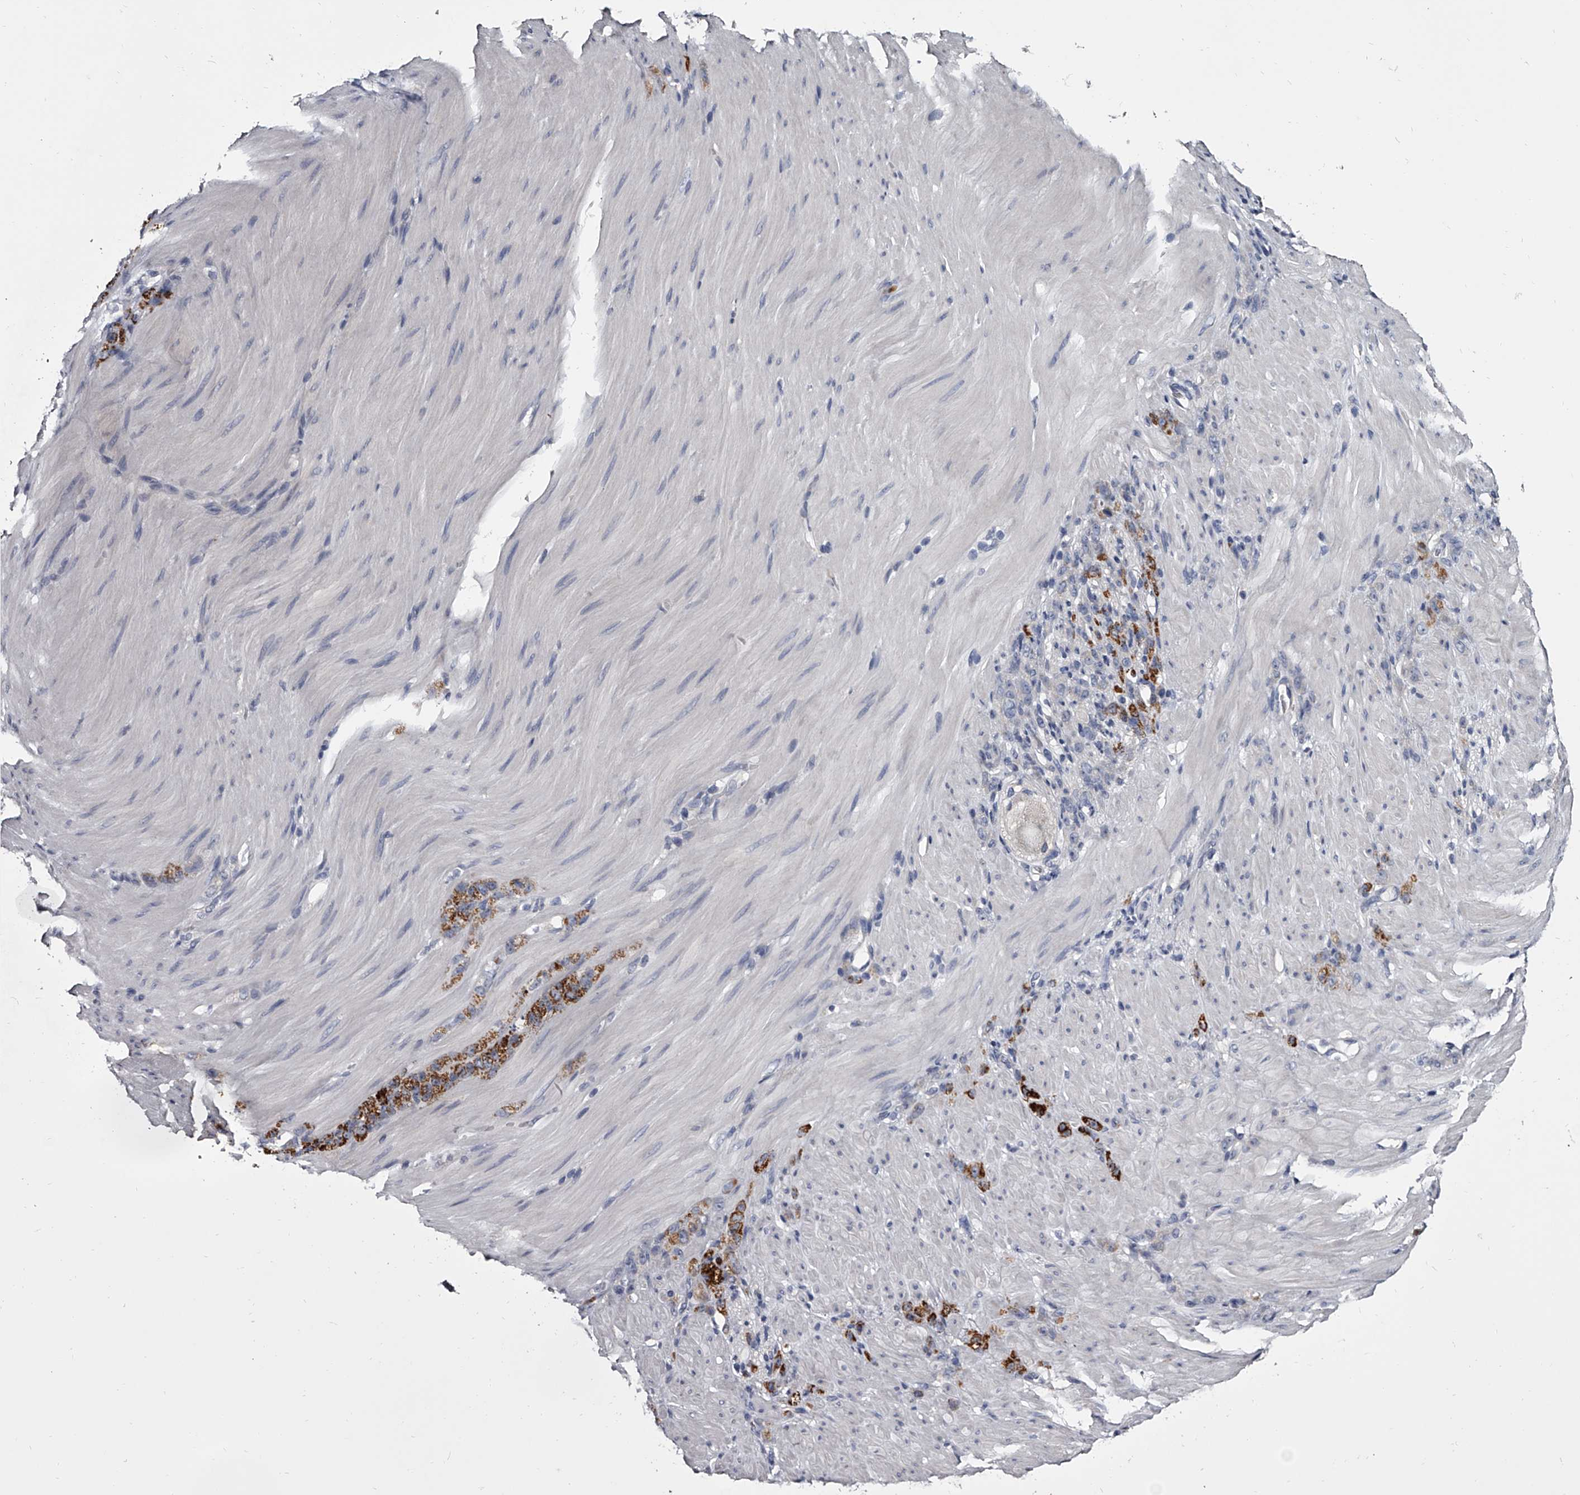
{"staining": {"intensity": "strong", "quantity": ">75%", "location": "cytoplasmic/membranous"}, "tissue": "stomach cancer", "cell_type": "Tumor cells", "image_type": "cancer", "snomed": [{"axis": "morphology", "description": "Normal tissue, NOS"}, {"axis": "morphology", "description": "Adenocarcinoma, NOS"}, {"axis": "topography", "description": "Stomach"}], "caption": "Protein expression analysis of human stomach adenocarcinoma reveals strong cytoplasmic/membranous positivity in about >75% of tumor cells. The protein is stained brown, and the nuclei are stained in blue (DAB IHC with brightfield microscopy, high magnification).", "gene": "GAPVD1", "patient": {"sex": "male", "age": 82}}